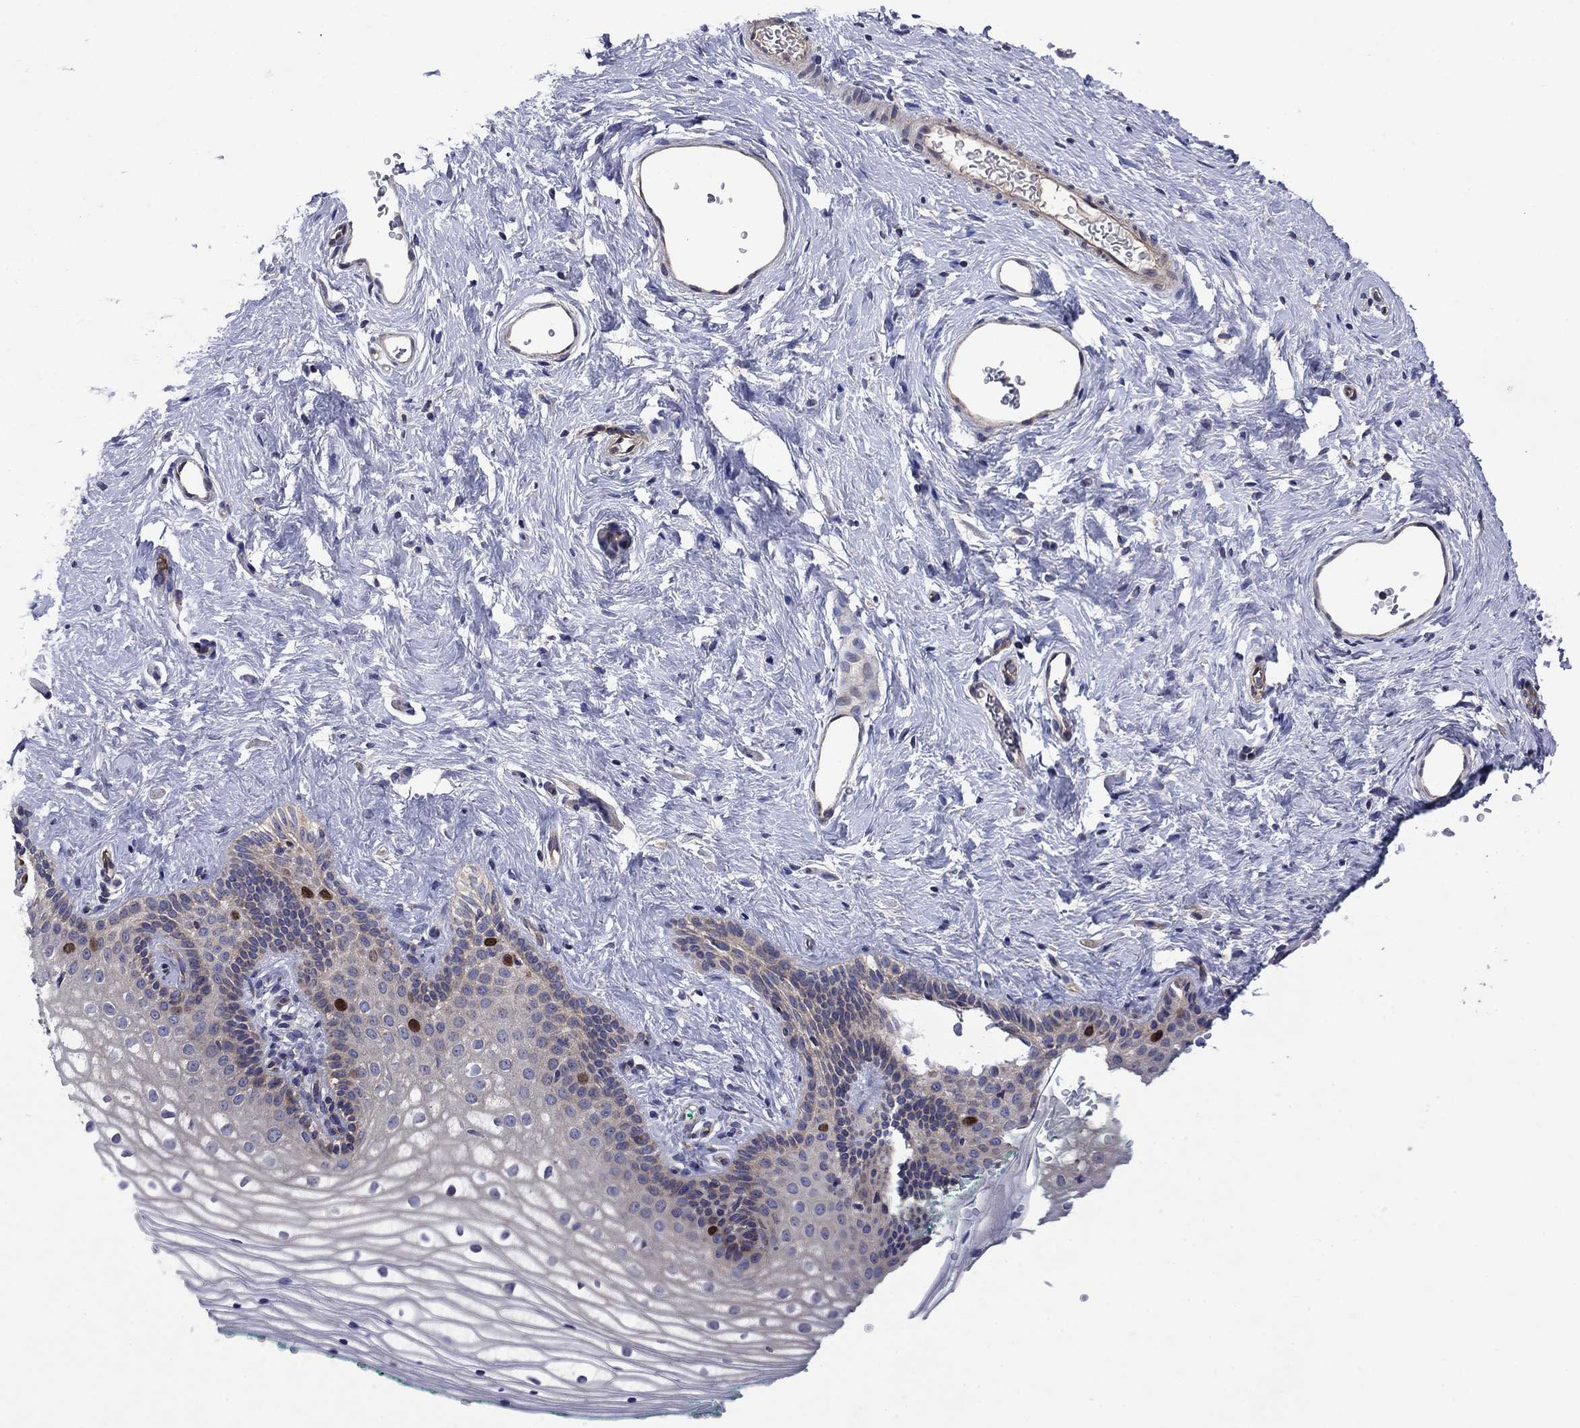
{"staining": {"intensity": "strong", "quantity": "<25%", "location": "nuclear"}, "tissue": "vagina", "cell_type": "Squamous epithelial cells", "image_type": "normal", "snomed": [{"axis": "morphology", "description": "Normal tissue, NOS"}, {"axis": "topography", "description": "Vagina"}], "caption": "Immunohistochemistry (DAB) staining of unremarkable vagina exhibits strong nuclear protein positivity in about <25% of squamous epithelial cells.", "gene": "KIF22", "patient": {"sex": "female", "age": 36}}